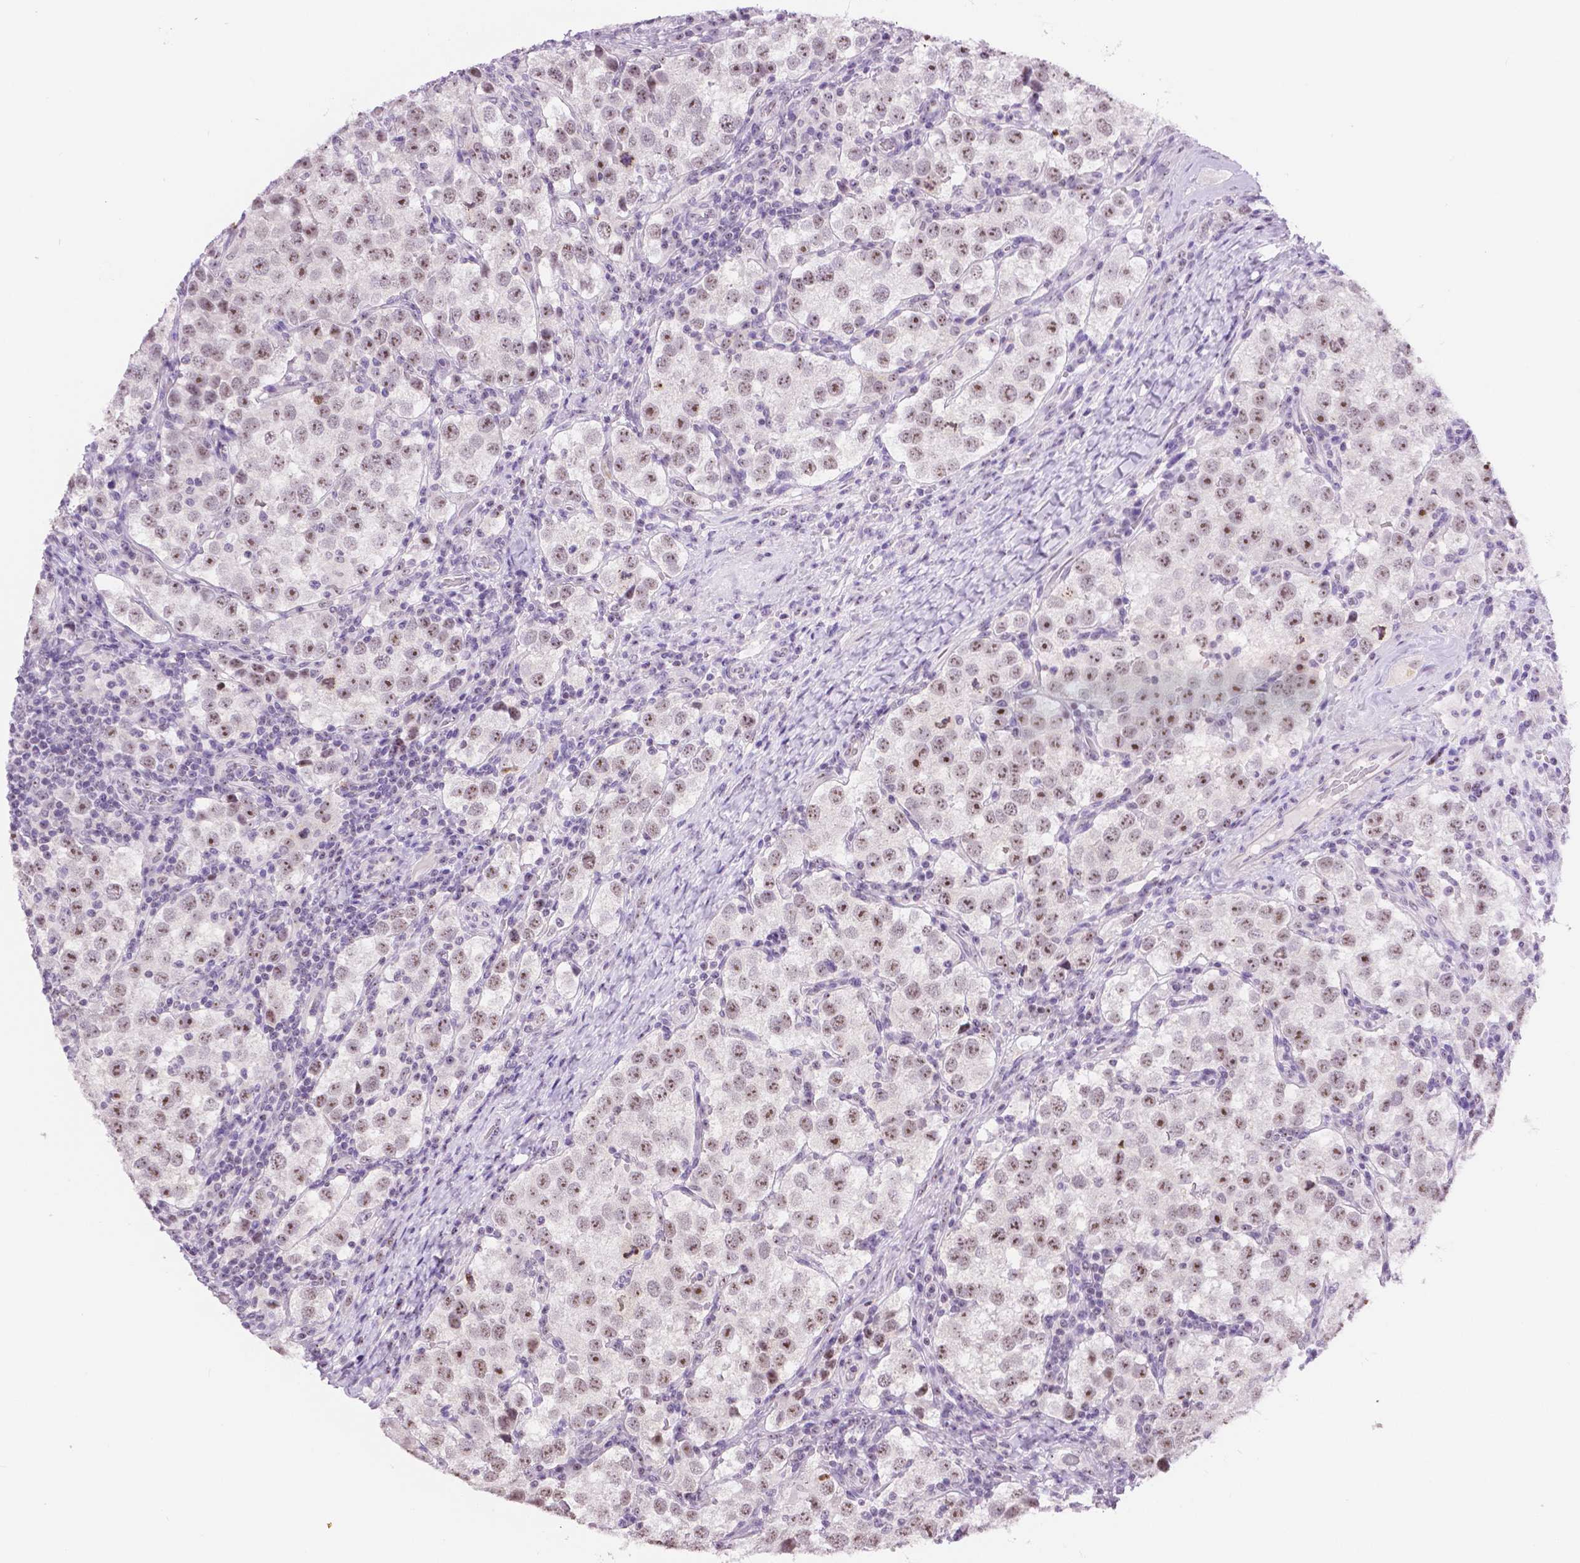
{"staining": {"intensity": "moderate", "quantity": "25%-75%", "location": "nuclear"}, "tissue": "testis cancer", "cell_type": "Tumor cells", "image_type": "cancer", "snomed": [{"axis": "morphology", "description": "Seminoma, NOS"}, {"axis": "topography", "description": "Testis"}], "caption": "This is a micrograph of immunohistochemistry (IHC) staining of seminoma (testis), which shows moderate positivity in the nuclear of tumor cells.", "gene": "NHP2", "patient": {"sex": "male", "age": 37}}